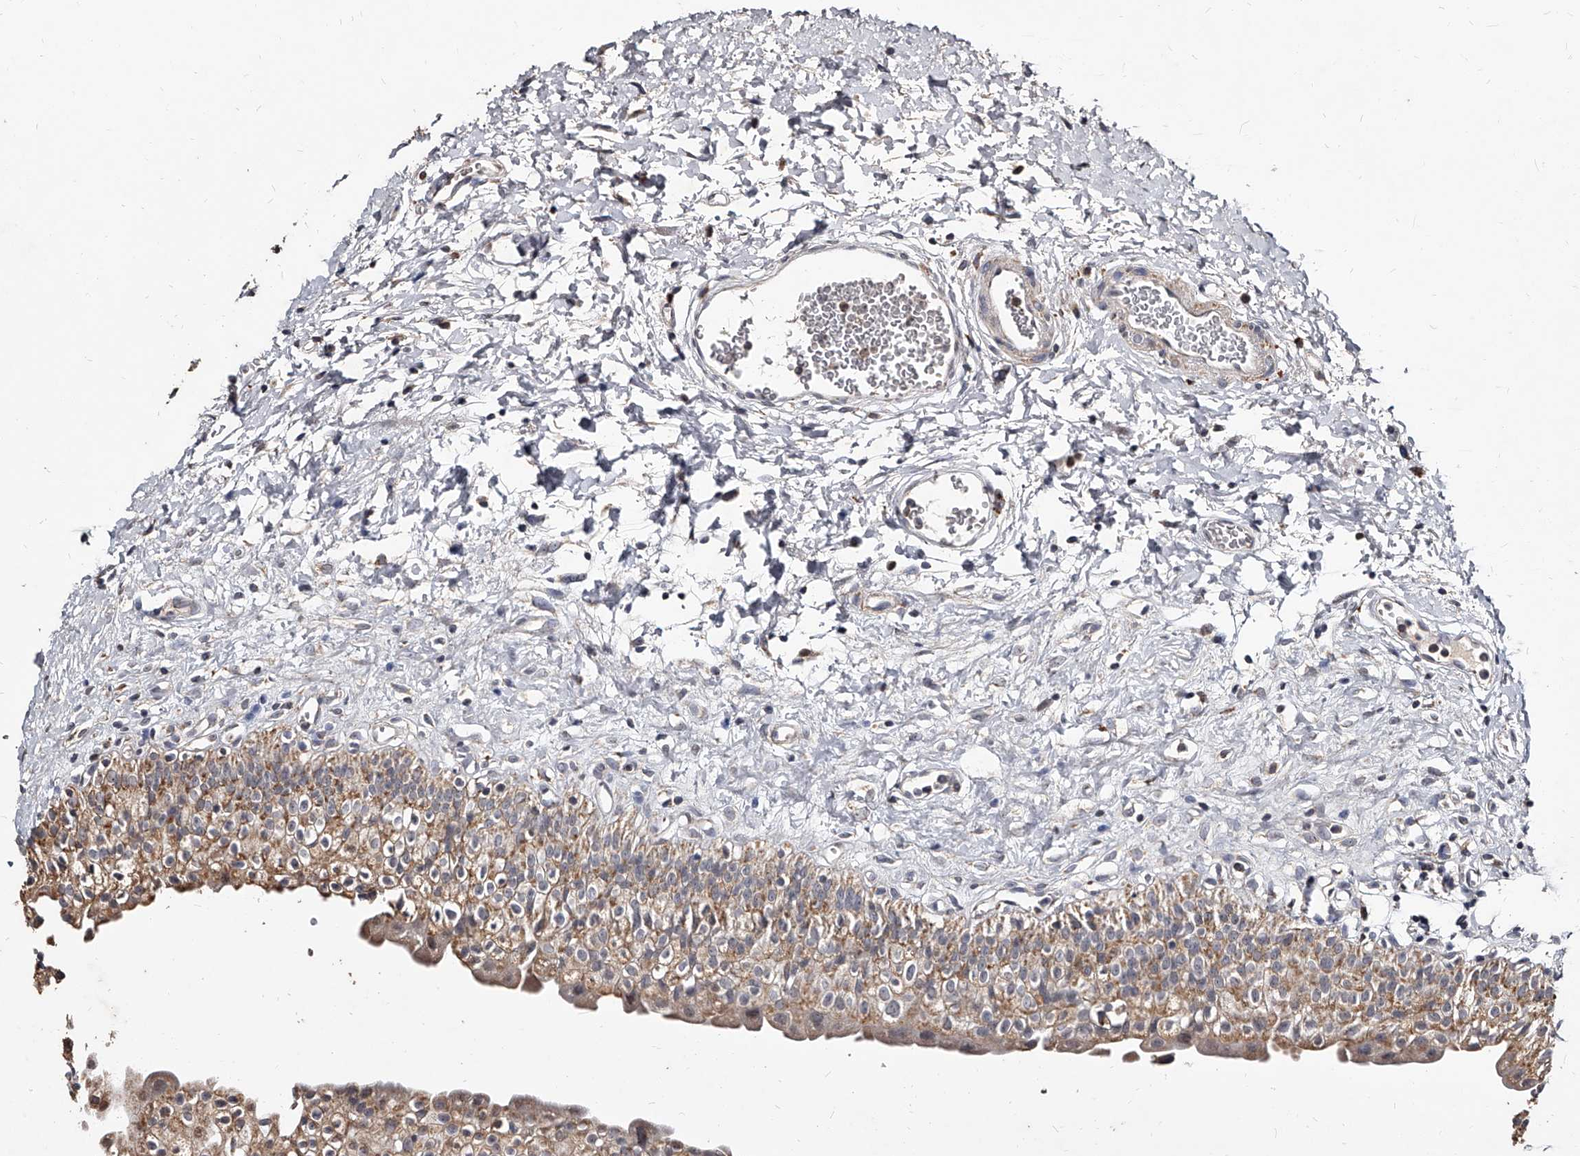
{"staining": {"intensity": "moderate", "quantity": ">75%", "location": "cytoplasmic/membranous"}, "tissue": "urinary bladder", "cell_type": "Urothelial cells", "image_type": "normal", "snomed": [{"axis": "morphology", "description": "Normal tissue, NOS"}, {"axis": "topography", "description": "Urinary bladder"}], "caption": "A brown stain shows moderate cytoplasmic/membranous expression of a protein in urothelial cells of unremarkable urinary bladder.", "gene": "GPR183", "patient": {"sex": "male", "age": 51}}